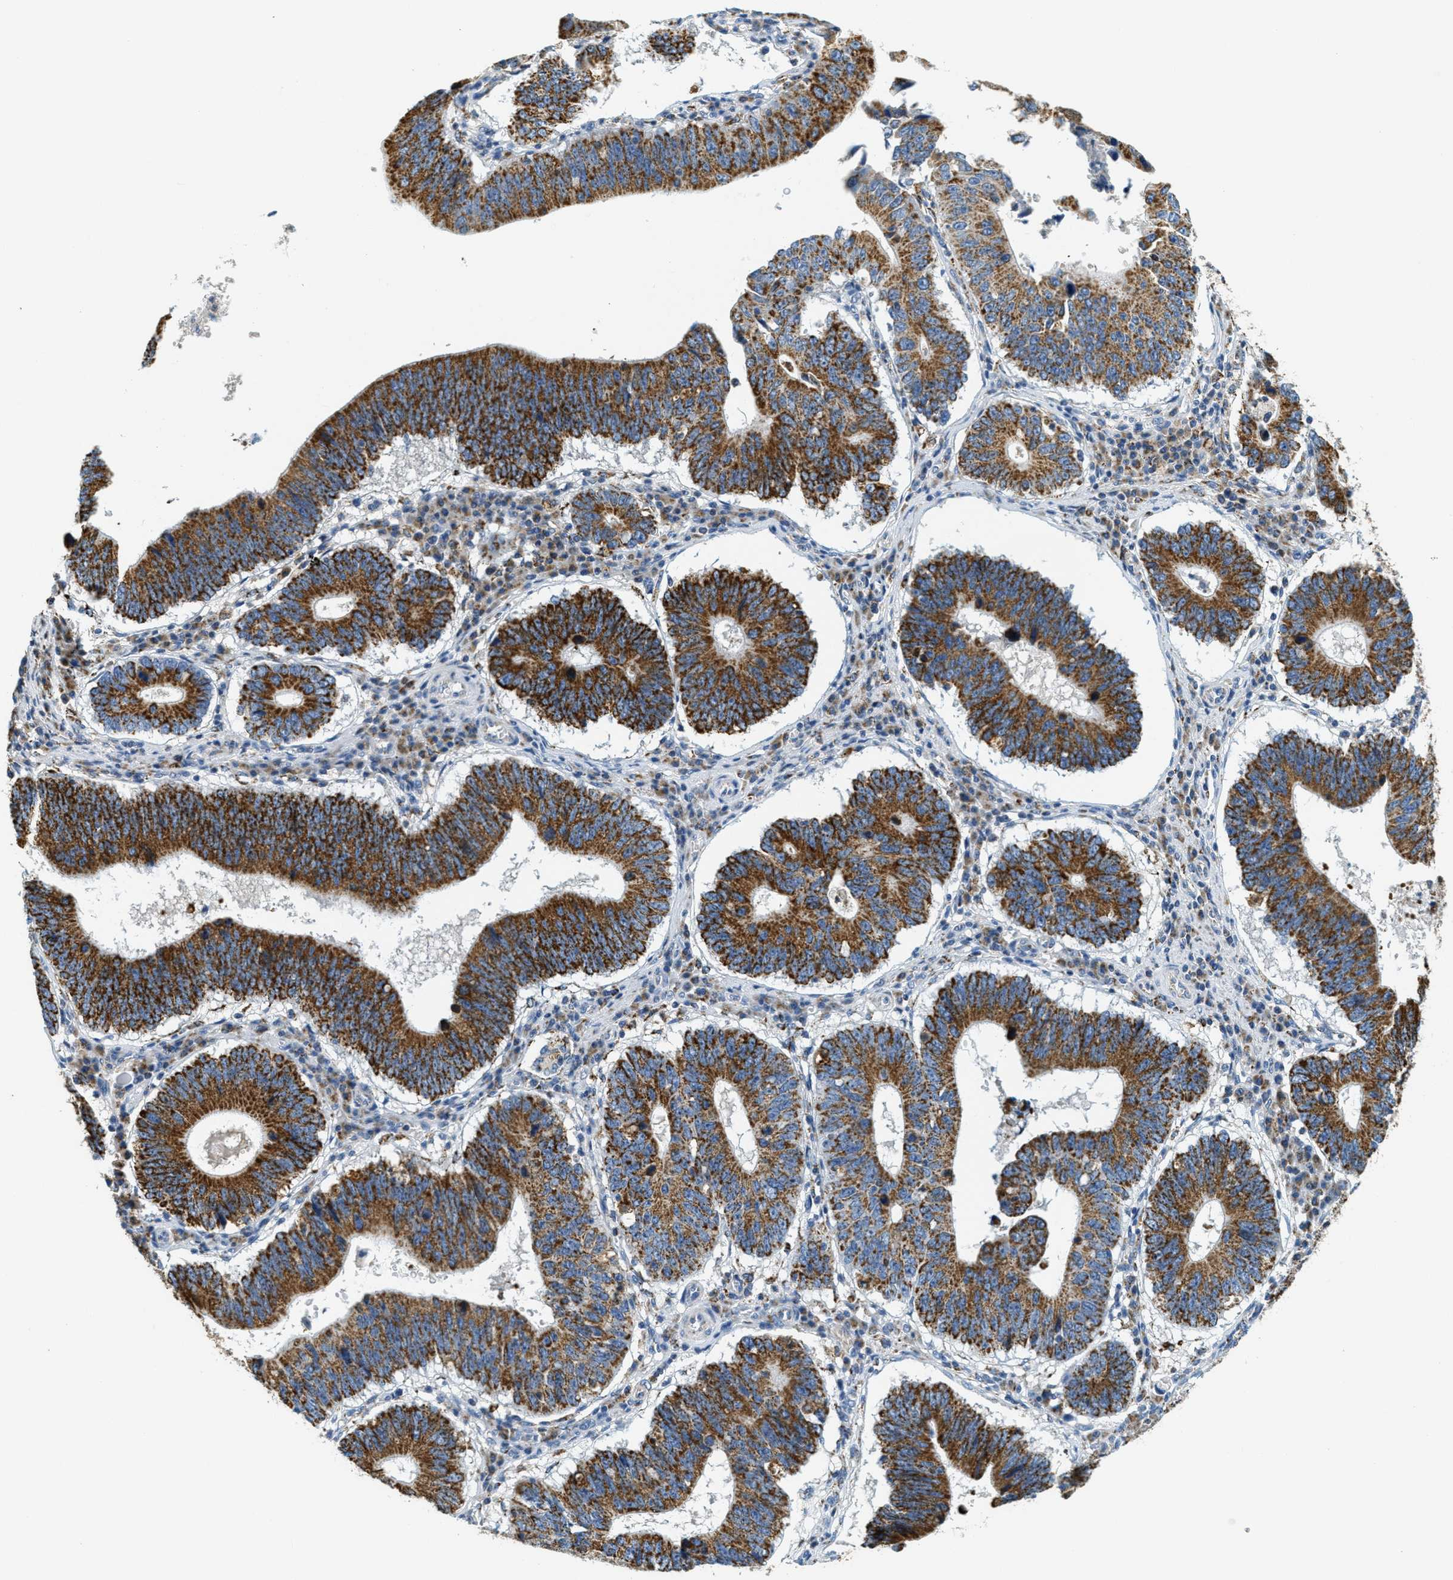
{"staining": {"intensity": "strong", "quantity": ">75%", "location": "cytoplasmic/membranous"}, "tissue": "stomach cancer", "cell_type": "Tumor cells", "image_type": "cancer", "snomed": [{"axis": "morphology", "description": "Adenocarcinoma, NOS"}, {"axis": "topography", "description": "Stomach"}], "caption": "Immunohistochemical staining of adenocarcinoma (stomach) demonstrates strong cytoplasmic/membranous protein positivity in approximately >75% of tumor cells. (DAB IHC, brown staining for protein, blue staining for nuclei).", "gene": "HLCS", "patient": {"sex": "male", "age": 59}}